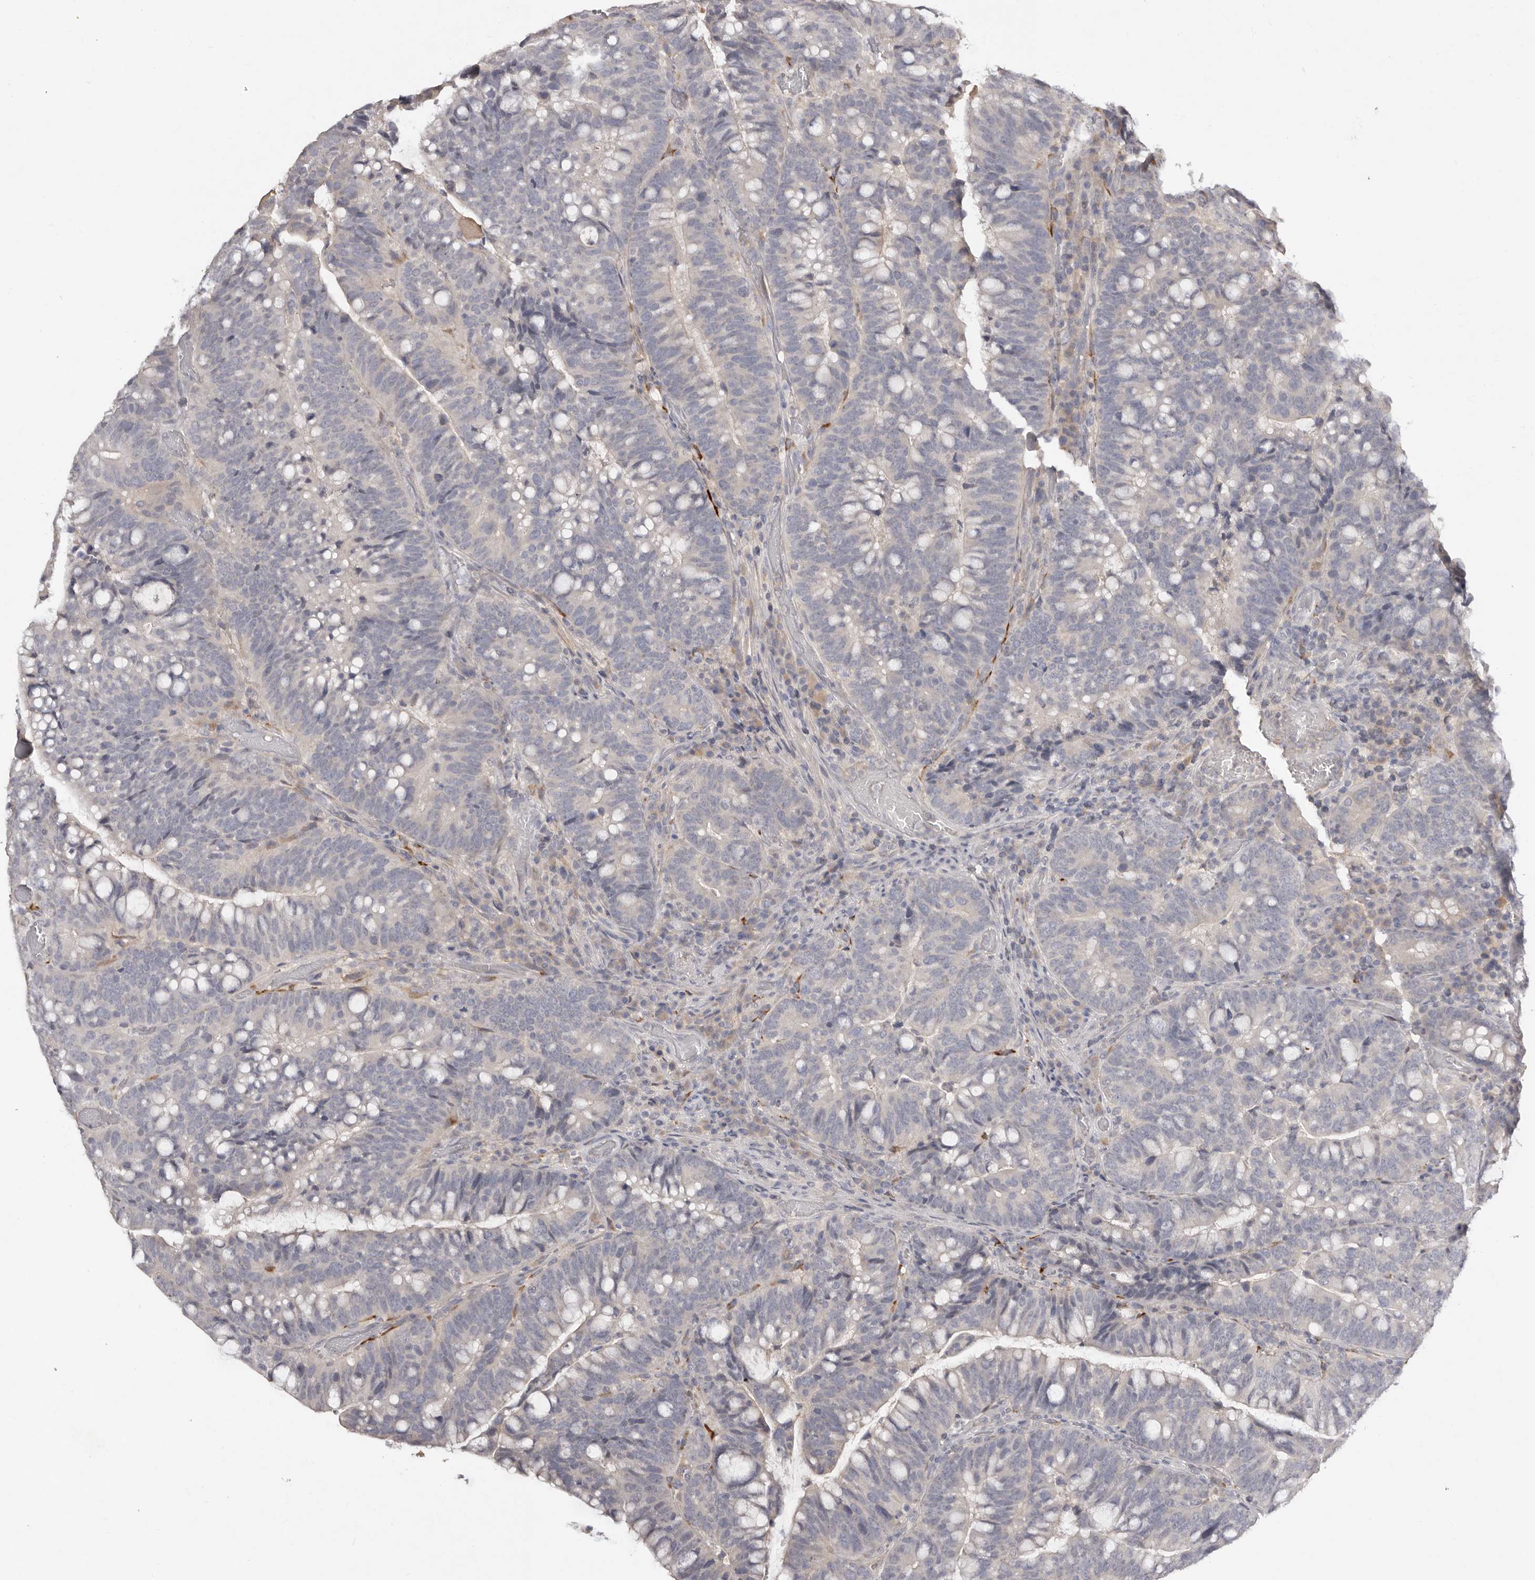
{"staining": {"intensity": "negative", "quantity": "none", "location": "none"}, "tissue": "colorectal cancer", "cell_type": "Tumor cells", "image_type": "cancer", "snomed": [{"axis": "morphology", "description": "Adenocarcinoma, NOS"}, {"axis": "topography", "description": "Colon"}], "caption": "Tumor cells are negative for protein expression in human adenocarcinoma (colorectal). (Stains: DAB immunohistochemistry (IHC) with hematoxylin counter stain, Microscopy: brightfield microscopy at high magnification).", "gene": "SCUBE2", "patient": {"sex": "female", "age": 66}}